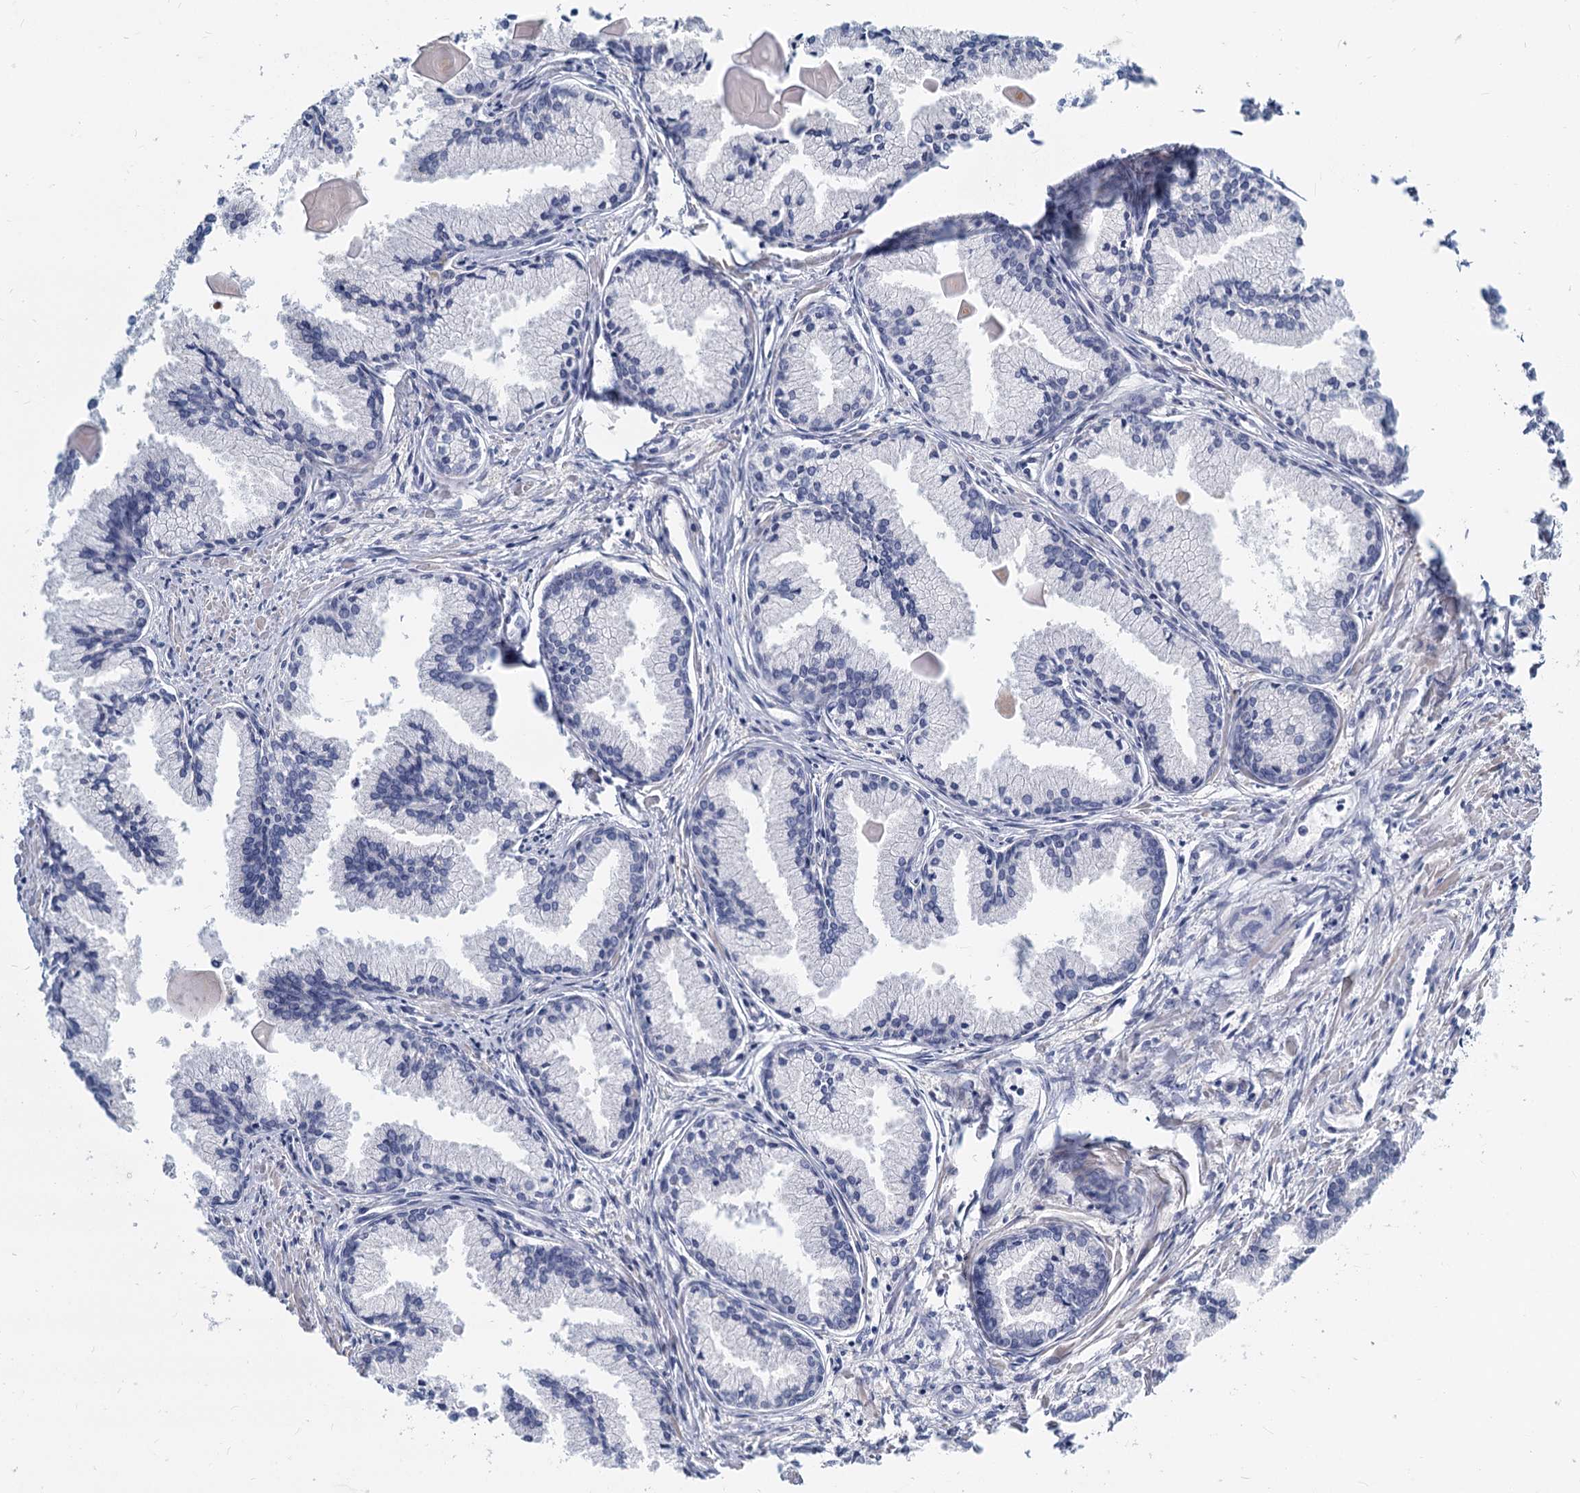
{"staining": {"intensity": "negative", "quantity": "none", "location": "none"}, "tissue": "prostate cancer", "cell_type": "Tumor cells", "image_type": "cancer", "snomed": [{"axis": "morphology", "description": "Adenocarcinoma, High grade"}, {"axis": "topography", "description": "Prostate"}], "caption": "This is a histopathology image of immunohistochemistry staining of adenocarcinoma (high-grade) (prostate), which shows no positivity in tumor cells.", "gene": "GSTM3", "patient": {"sex": "male", "age": 68}}